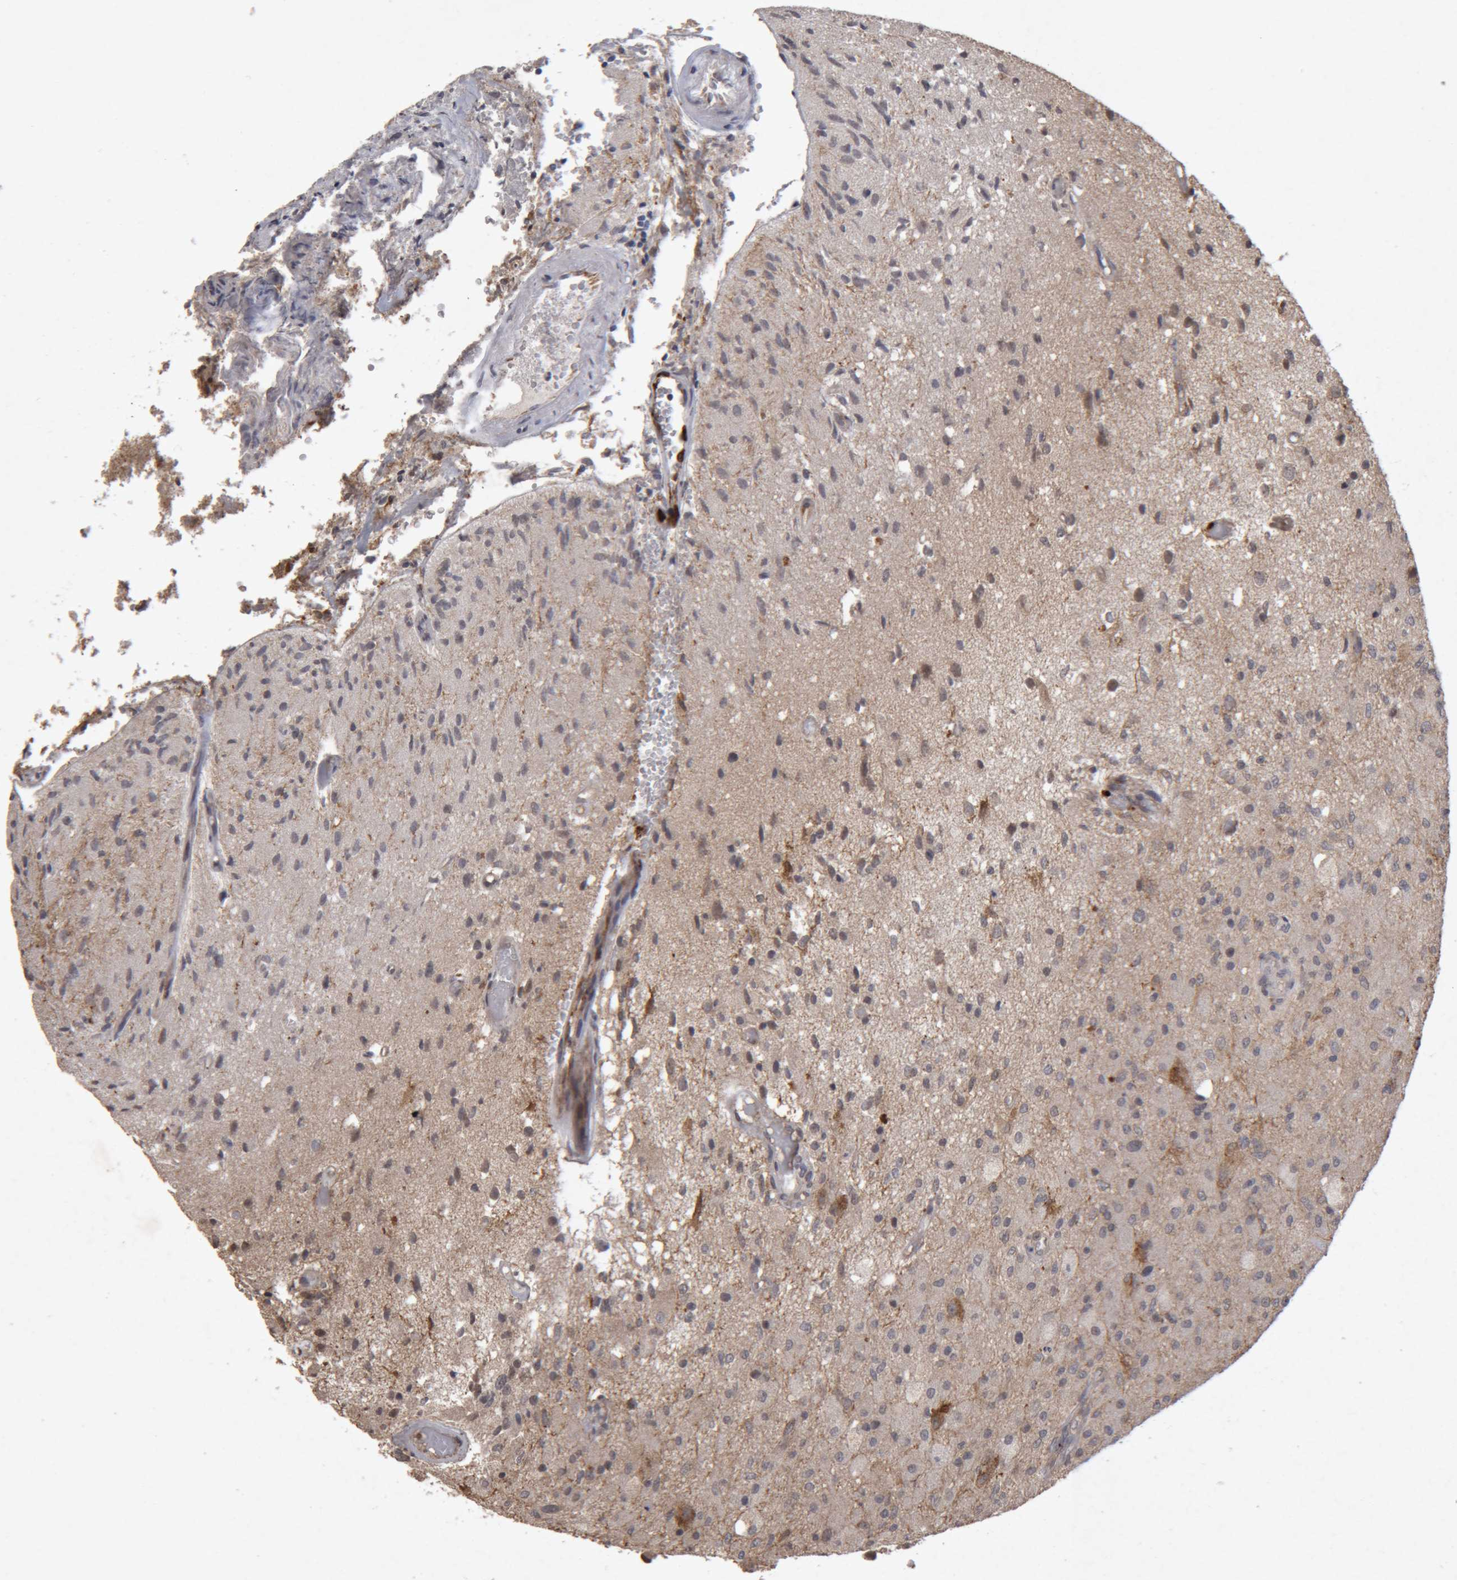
{"staining": {"intensity": "weak", "quantity": "<25%", "location": "cytoplasmic/membranous"}, "tissue": "glioma", "cell_type": "Tumor cells", "image_type": "cancer", "snomed": [{"axis": "morphology", "description": "Normal tissue, NOS"}, {"axis": "morphology", "description": "Glioma, malignant, High grade"}, {"axis": "topography", "description": "Cerebral cortex"}], "caption": "This is an IHC micrograph of malignant glioma (high-grade). There is no expression in tumor cells.", "gene": "MEP1A", "patient": {"sex": "male", "age": 77}}